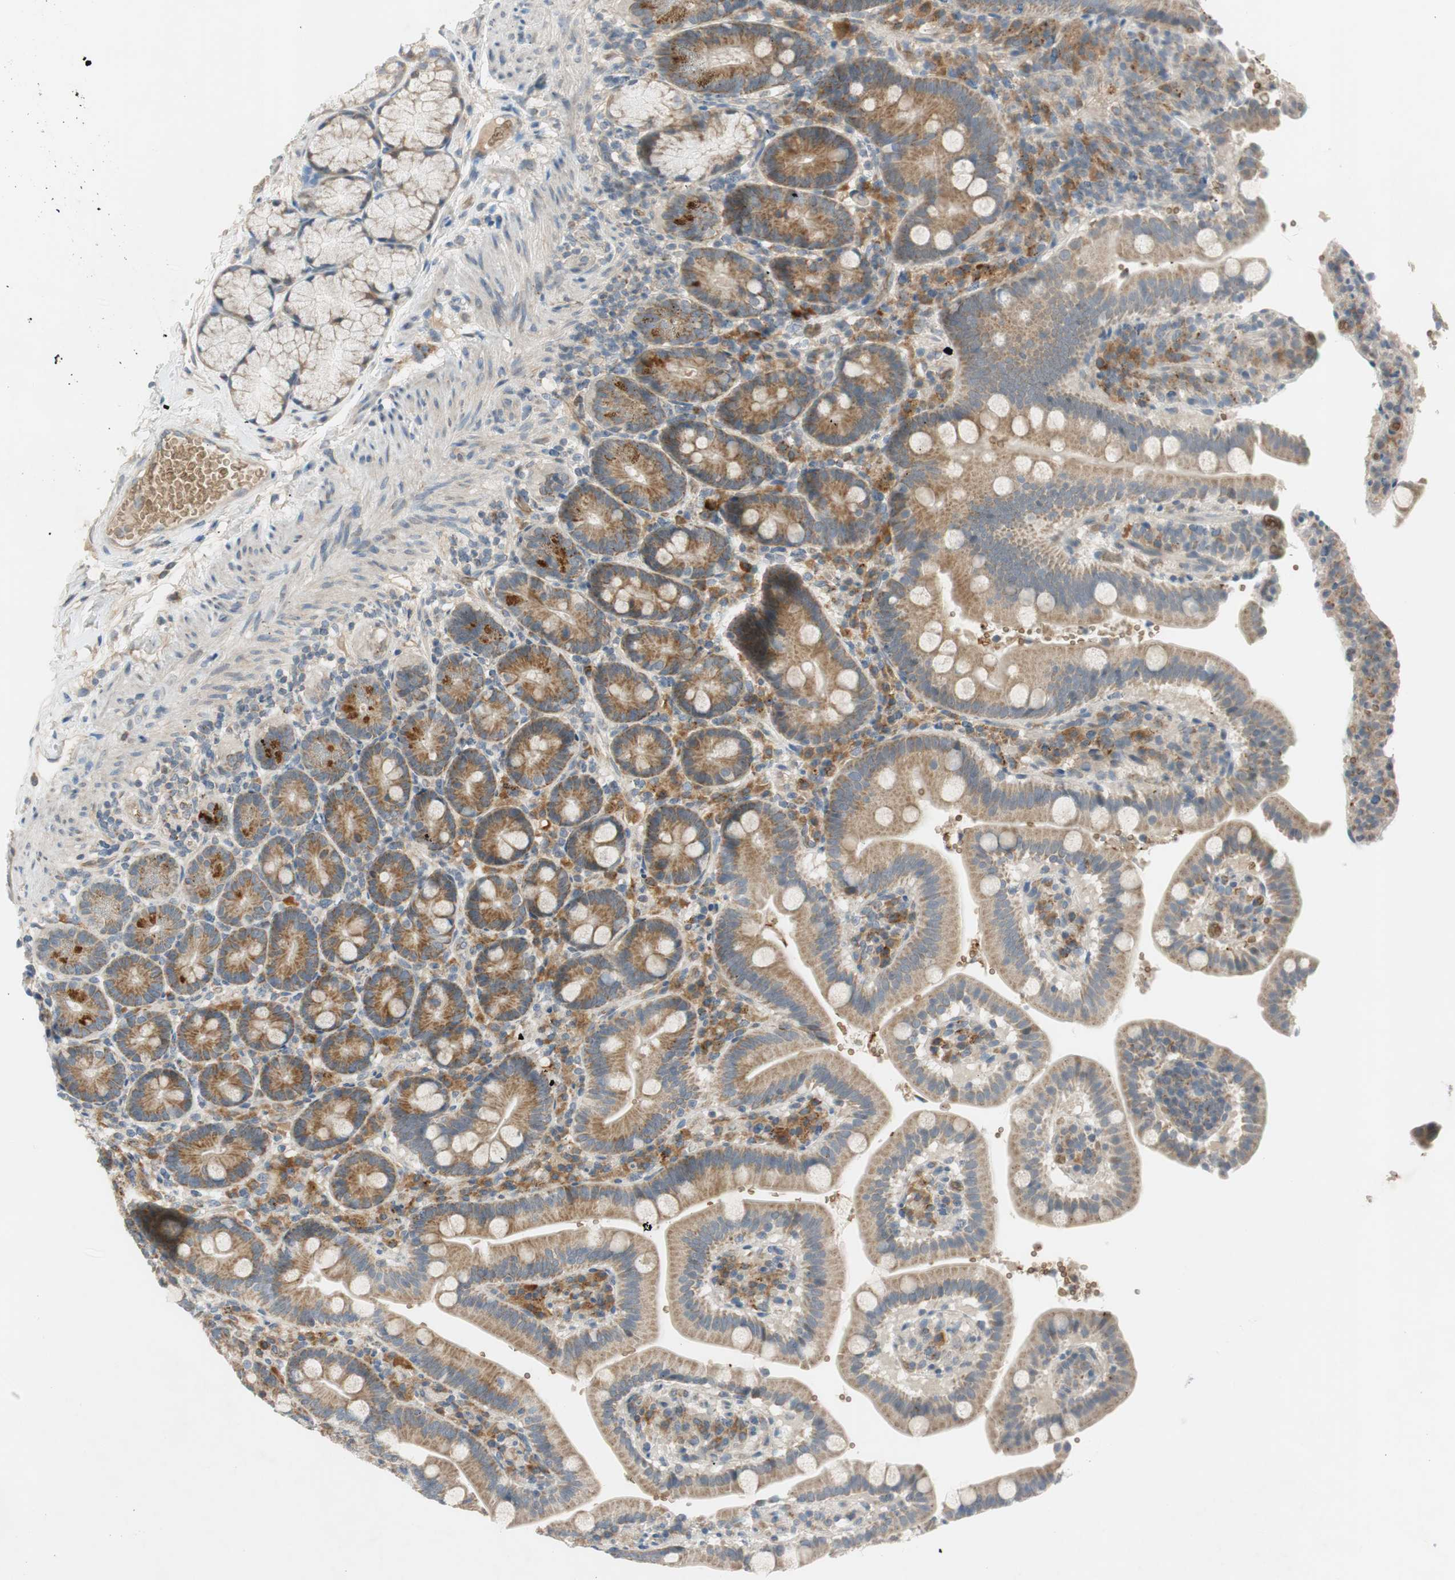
{"staining": {"intensity": "moderate", "quantity": ">75%", "location": "cytoplasmic/membranous"}, "tissue": "duodenum", "cell_type": "Glandular cells", "image_type": "normal", "snomed": [{"axis": "morphology", "description": "Normal tissue, NOS"}, {"axis": "topography", "description": "Small intestine, NOS"}], "caption": "Immunohistochemistry micrograph of normal duodenum: duodenum stained using immunohistochemistry (IHC) demonstrates medium levels of moderate protein expression localized specifically in the cytoplasmic/membranous of glandular cells, appearing as a cytoplasmic/membranous brown color.", "gene": "GYPC", "patient": {"sex": "female", "age": 71}}